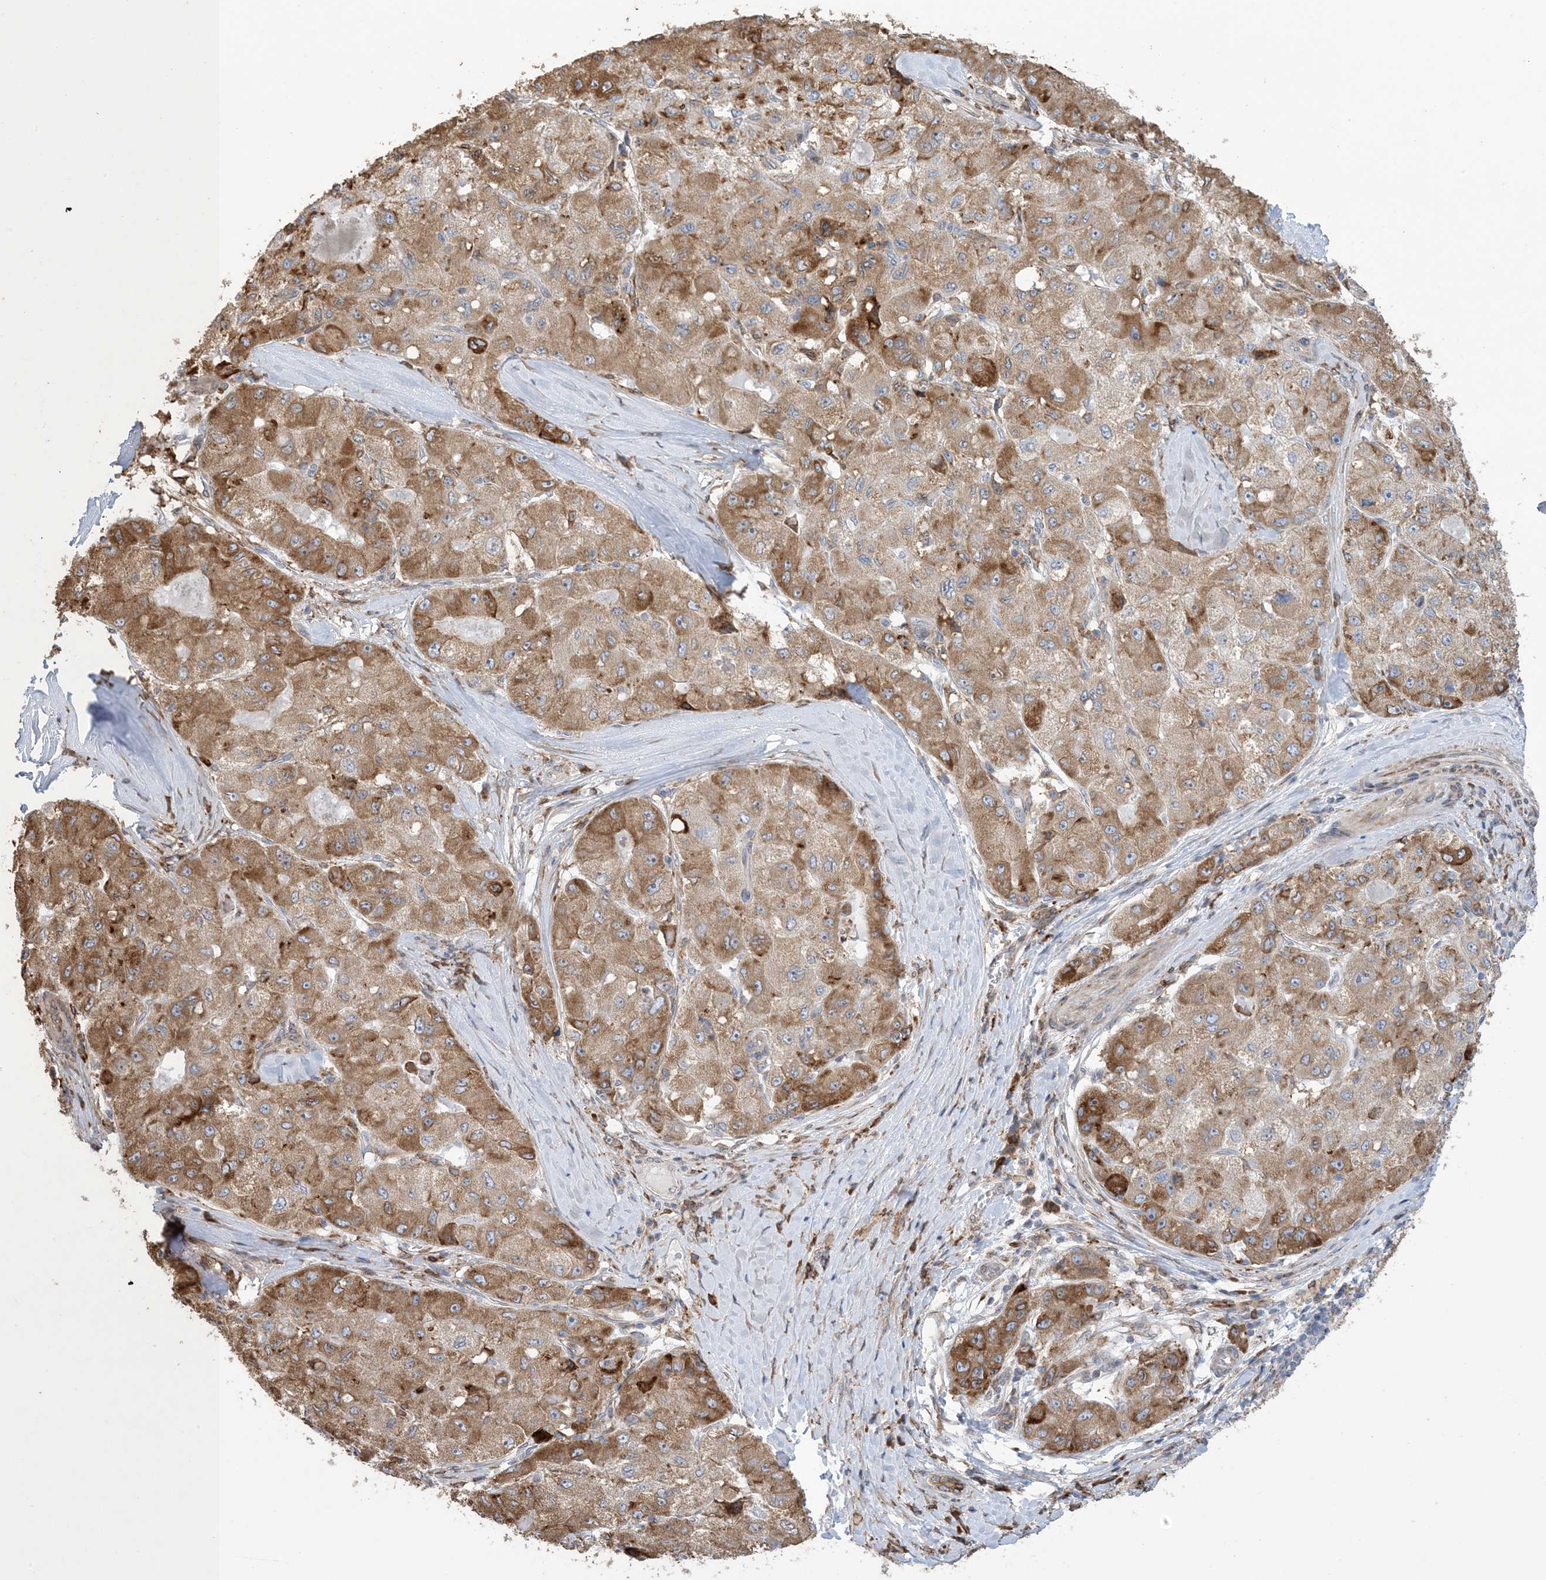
{"staining": {"intensity": "moderate", "quantity": ">75%", "location": "cytoplasmic/membranous"}, "tissue": "liver cancer", "cell_type": "Tumor cells", "image_type": "cancer", "snomed": [{"axis": "morphology", "description": "Carcinoma, Hepatocellular, NOS"}, {"axis": "topography", "description": "Liver"}], "caption": "Immunohistochemical staining of human liver cancer (hepatocellular carcinoma) reveals medium levels of moderate cytoplasmic/membranous positivity in about >75% of tumor cells.", "gene": "SHANK1", "patient": {"sex": "male", "age": 80}}